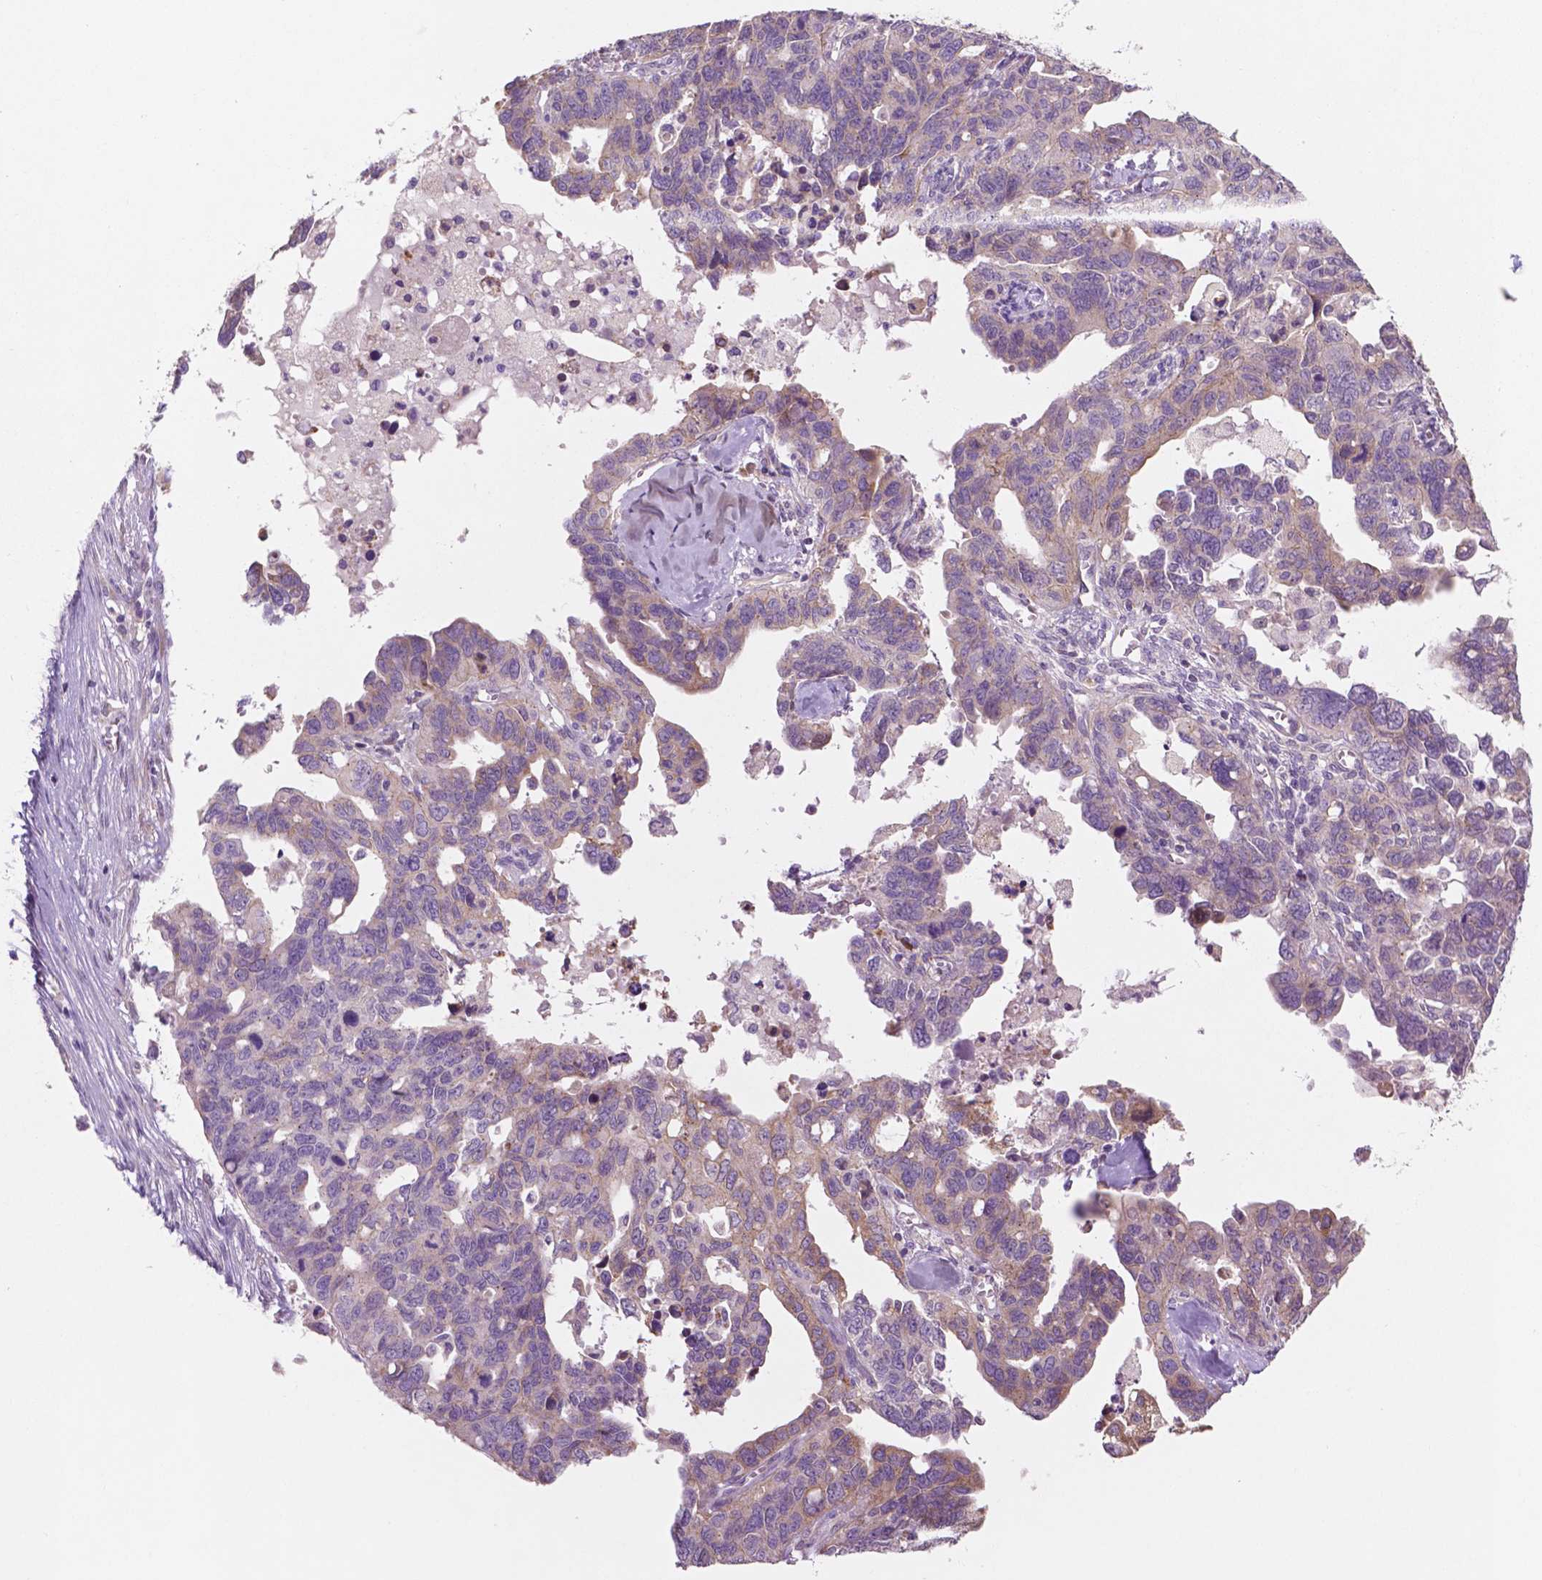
{"staining": {"intensity": "moderate", "quantity": "<25%", "location": "cytoplasmic/membranous"}, "tissue": "ovarian cancer", "cell_type": "Tumor cells", "image_type": "cancer", "snomed": [{"axis": "morphology", "description": "Cystadenocarcinoma, serous, NOS"}, {"axis": "topography", "description": "Ovary"}], "caption": "Protein expression analysis of ovarian cancer shows moderate cytoplasmic/membranous expression in approximately <25% of tumor cells.", "gene": "LRP1B", "patient": {"sex": "female", "age": 69}}